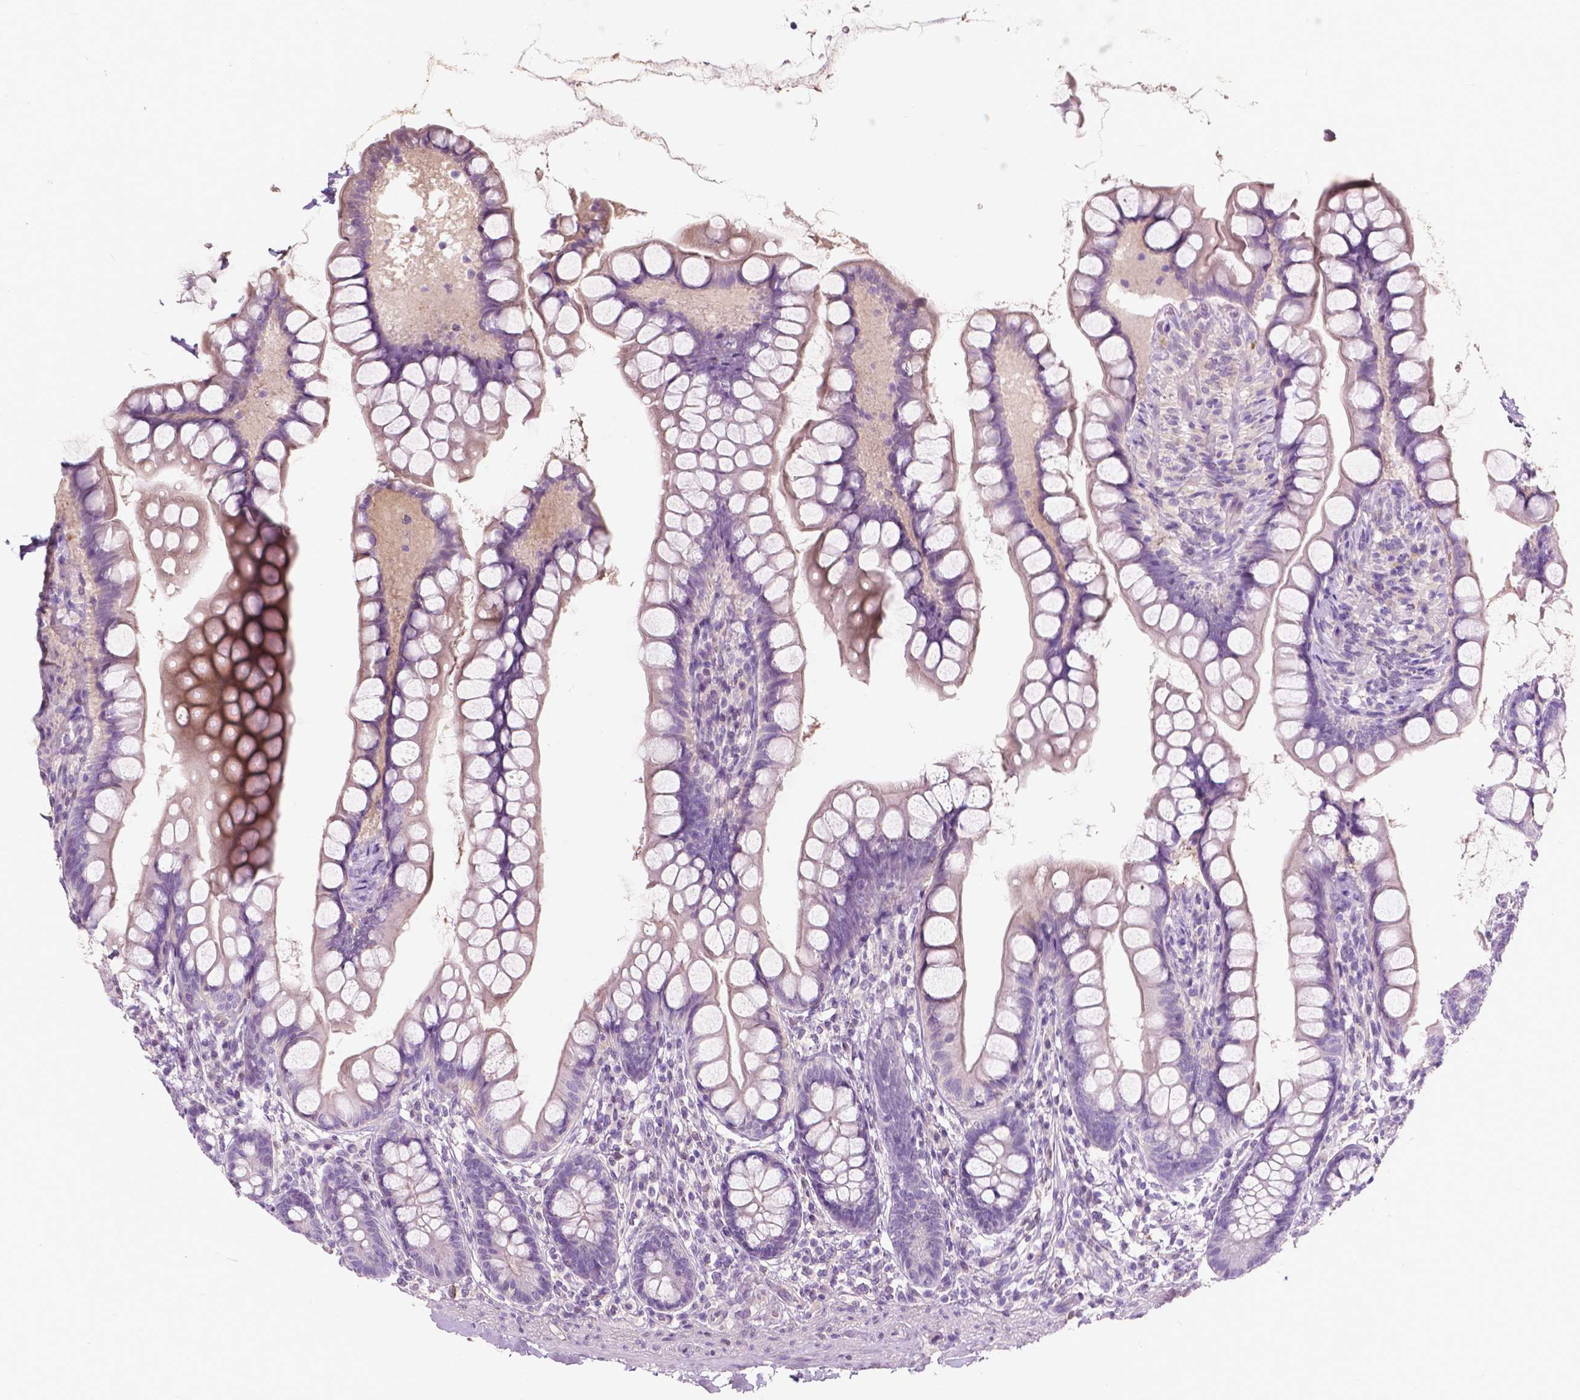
{"staining": {"intensity": "weak", "quantity": "<25%", "location": "cytoplasmic/membranous"}, "tissue": "small intestine", "cell_type": "Glandular cells", "image_type": "normal", "snomed": [{"axis": "morphology", "description": "Normal tissue, NOS"}, {"axis": "topography", "description": "Small intestine"}], "caption": "The micrograph reveals no staining of glandular cells in benign small intestine.", "gene": "GPR37", "patient": {"sex": "male", "age": 70}}